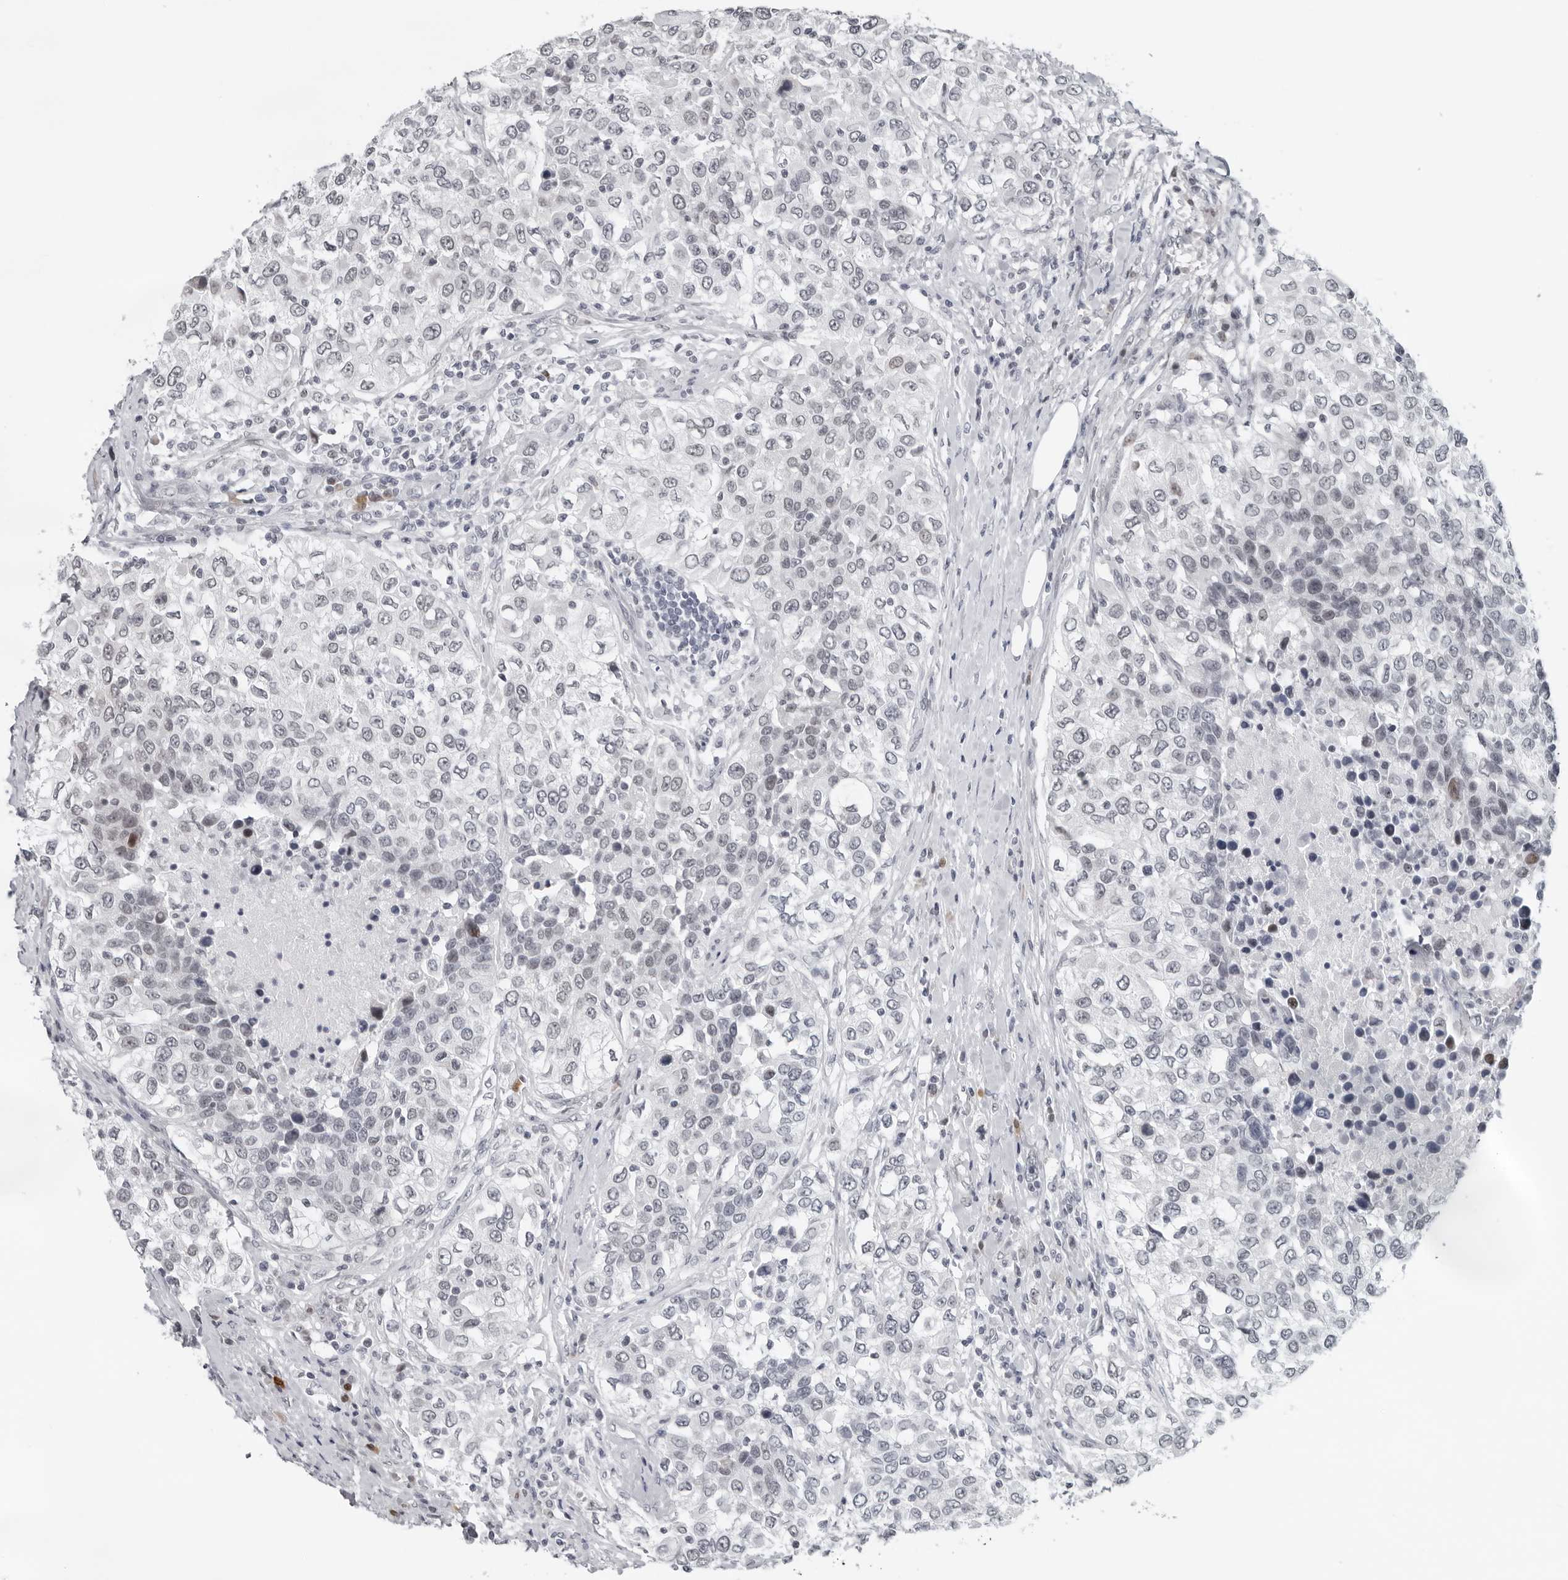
{"staining": {"intensity": "negative", "quantity": "none", "location": "none"}, "tissue": "urothelial cancer", "cell_type": "Tumor cells", "image_type": "cancer", "snomed": [{"axis": "morphology", "description": "Urothelial carcinoma, High grade"}, {"axis": "topography", "description": "Urinary bladder"}], "caption": "The micrograph reveals no staining of tumor cells in urothelial cancer.", "gene": "PPP1R42", "patient": {"sex": "female", "age": 80}}